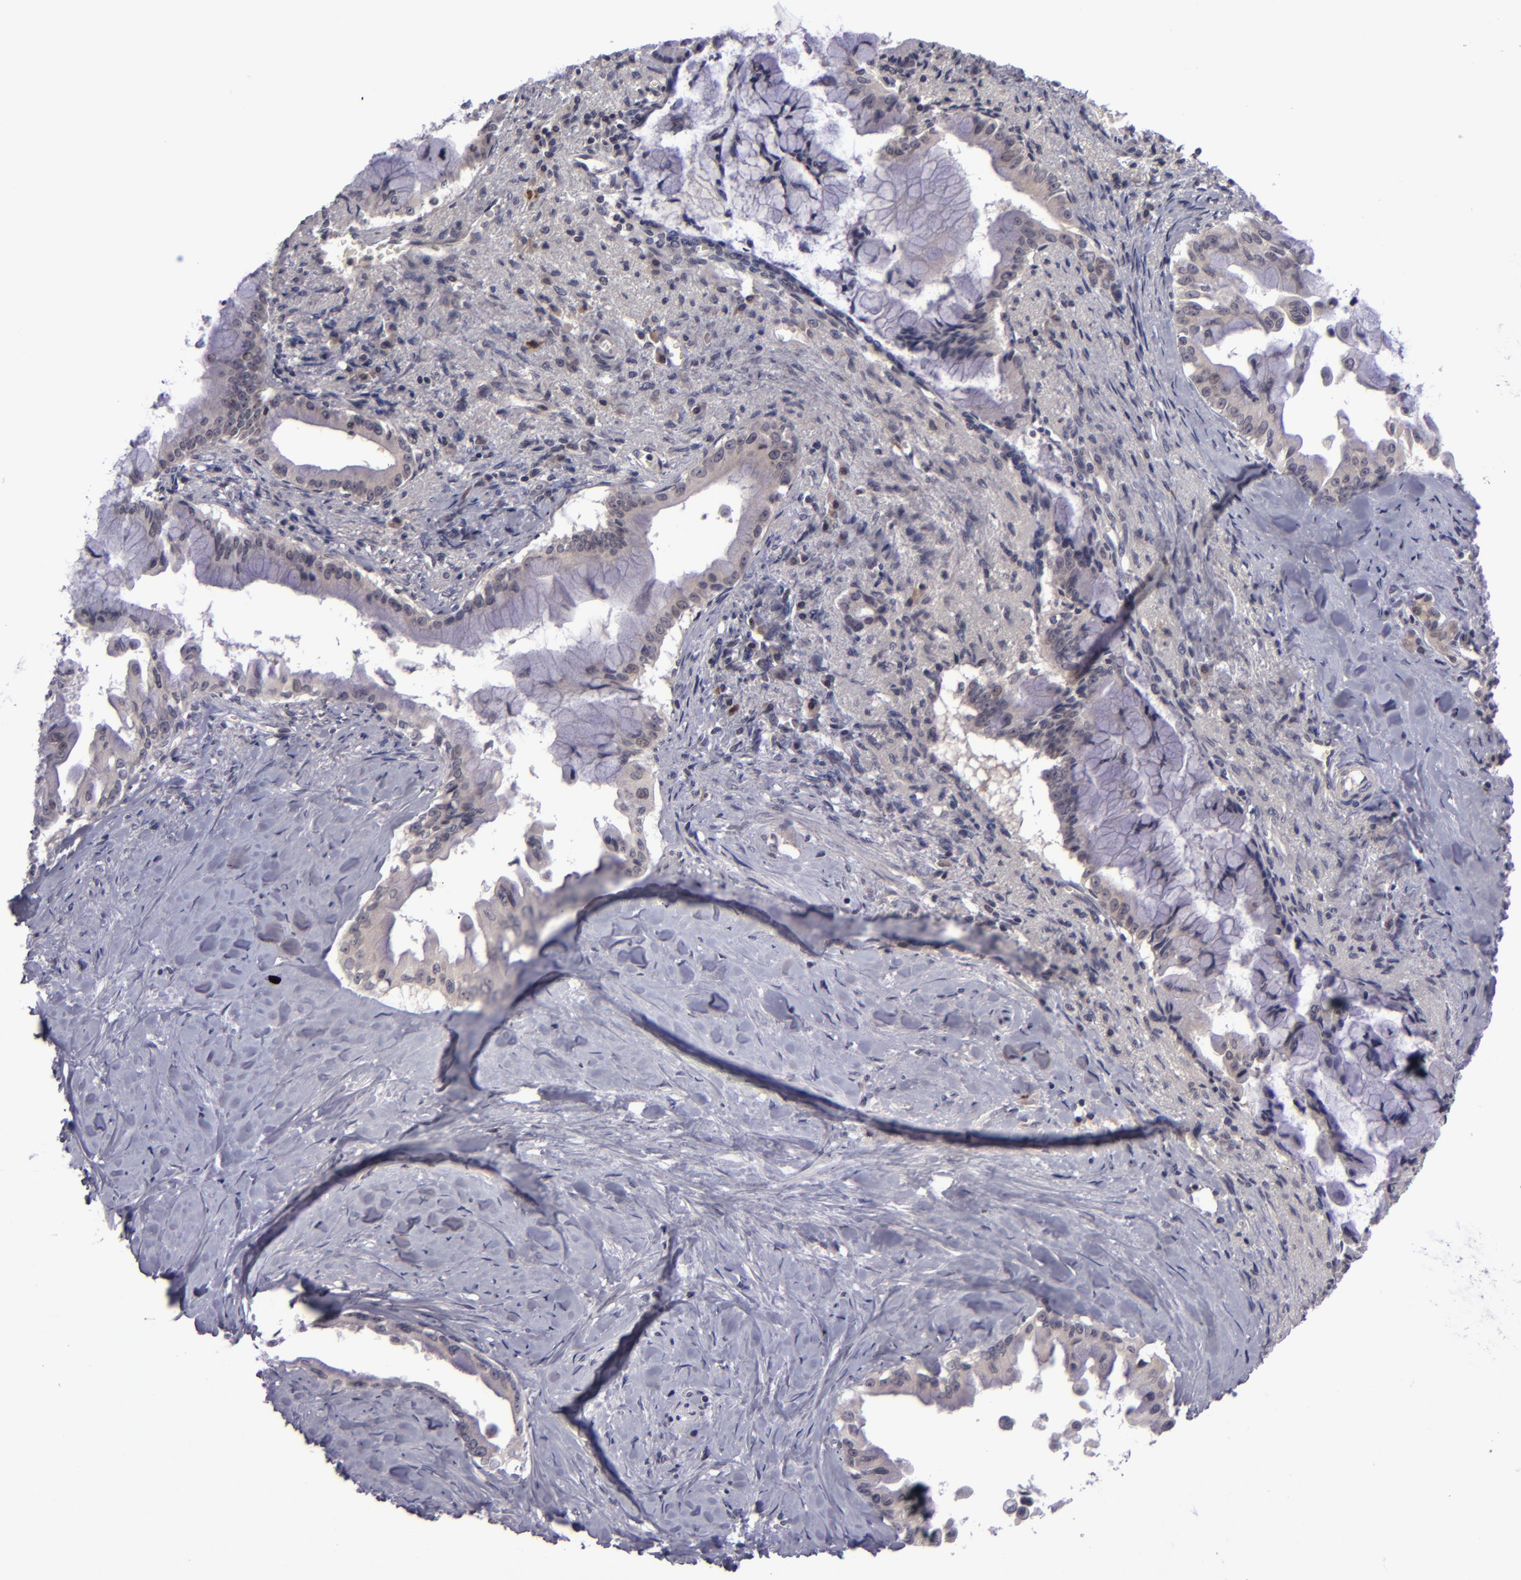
{"staining": {"intensity": "negative", "quantity": "none", "location": "none"}, "tissue": "pancreatic cancer", "cell_type": "Tumor cells", "image_type": "cancer", "snomed": [{"axis": "morphology", "description": "Adenocarcinoma, NOS"}, {"axis": "topography", "description": "Pancreas"}], "caption": "The photomicrograph displays no significant positivity in tumor cells of pancreatic cancer (adenocarcinoma).", "gene": "CASP8", "patient": {"sex": "male", "age": 59}}